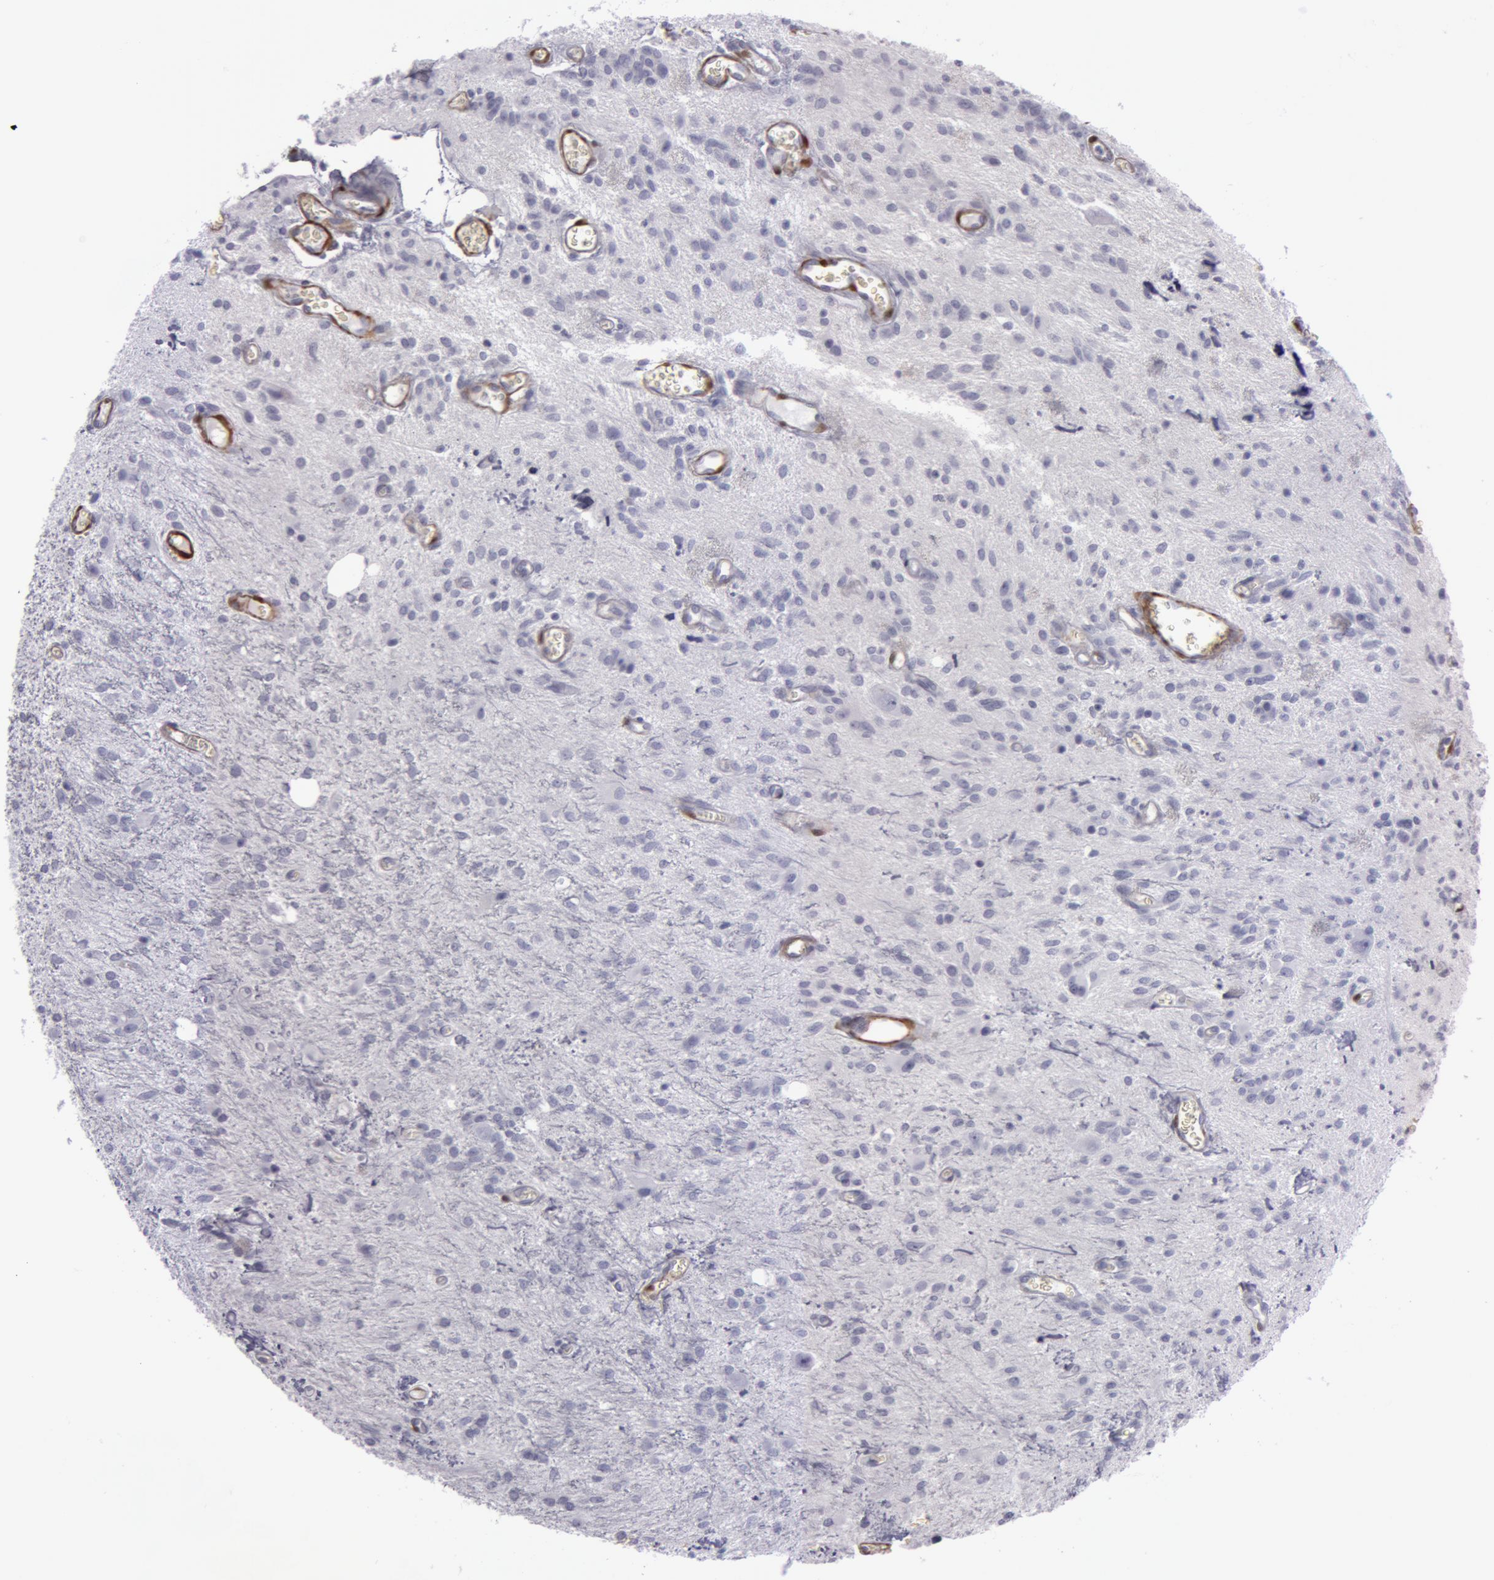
{"staining": {"intensity": "negative", "quantity": "none", "location": "none"}, "tissue": "glioma", "cell_type": "Tumor cells", "image_type": "cancer", "snomed": [{"axis": "morphology", "description": "Glioma, malignant, Low grade"}, {"axis": "topography", "description": "Brain"}], "caption": "IHC histopathology image of neoplastic tissue: malignant low-grade glioma stained with DAB (3,3'-diaminobenzidine) shows no significant protein expression in tumor cells.", "gene": "TAGLN", "patient": {"sex": "female", "age": 15}}